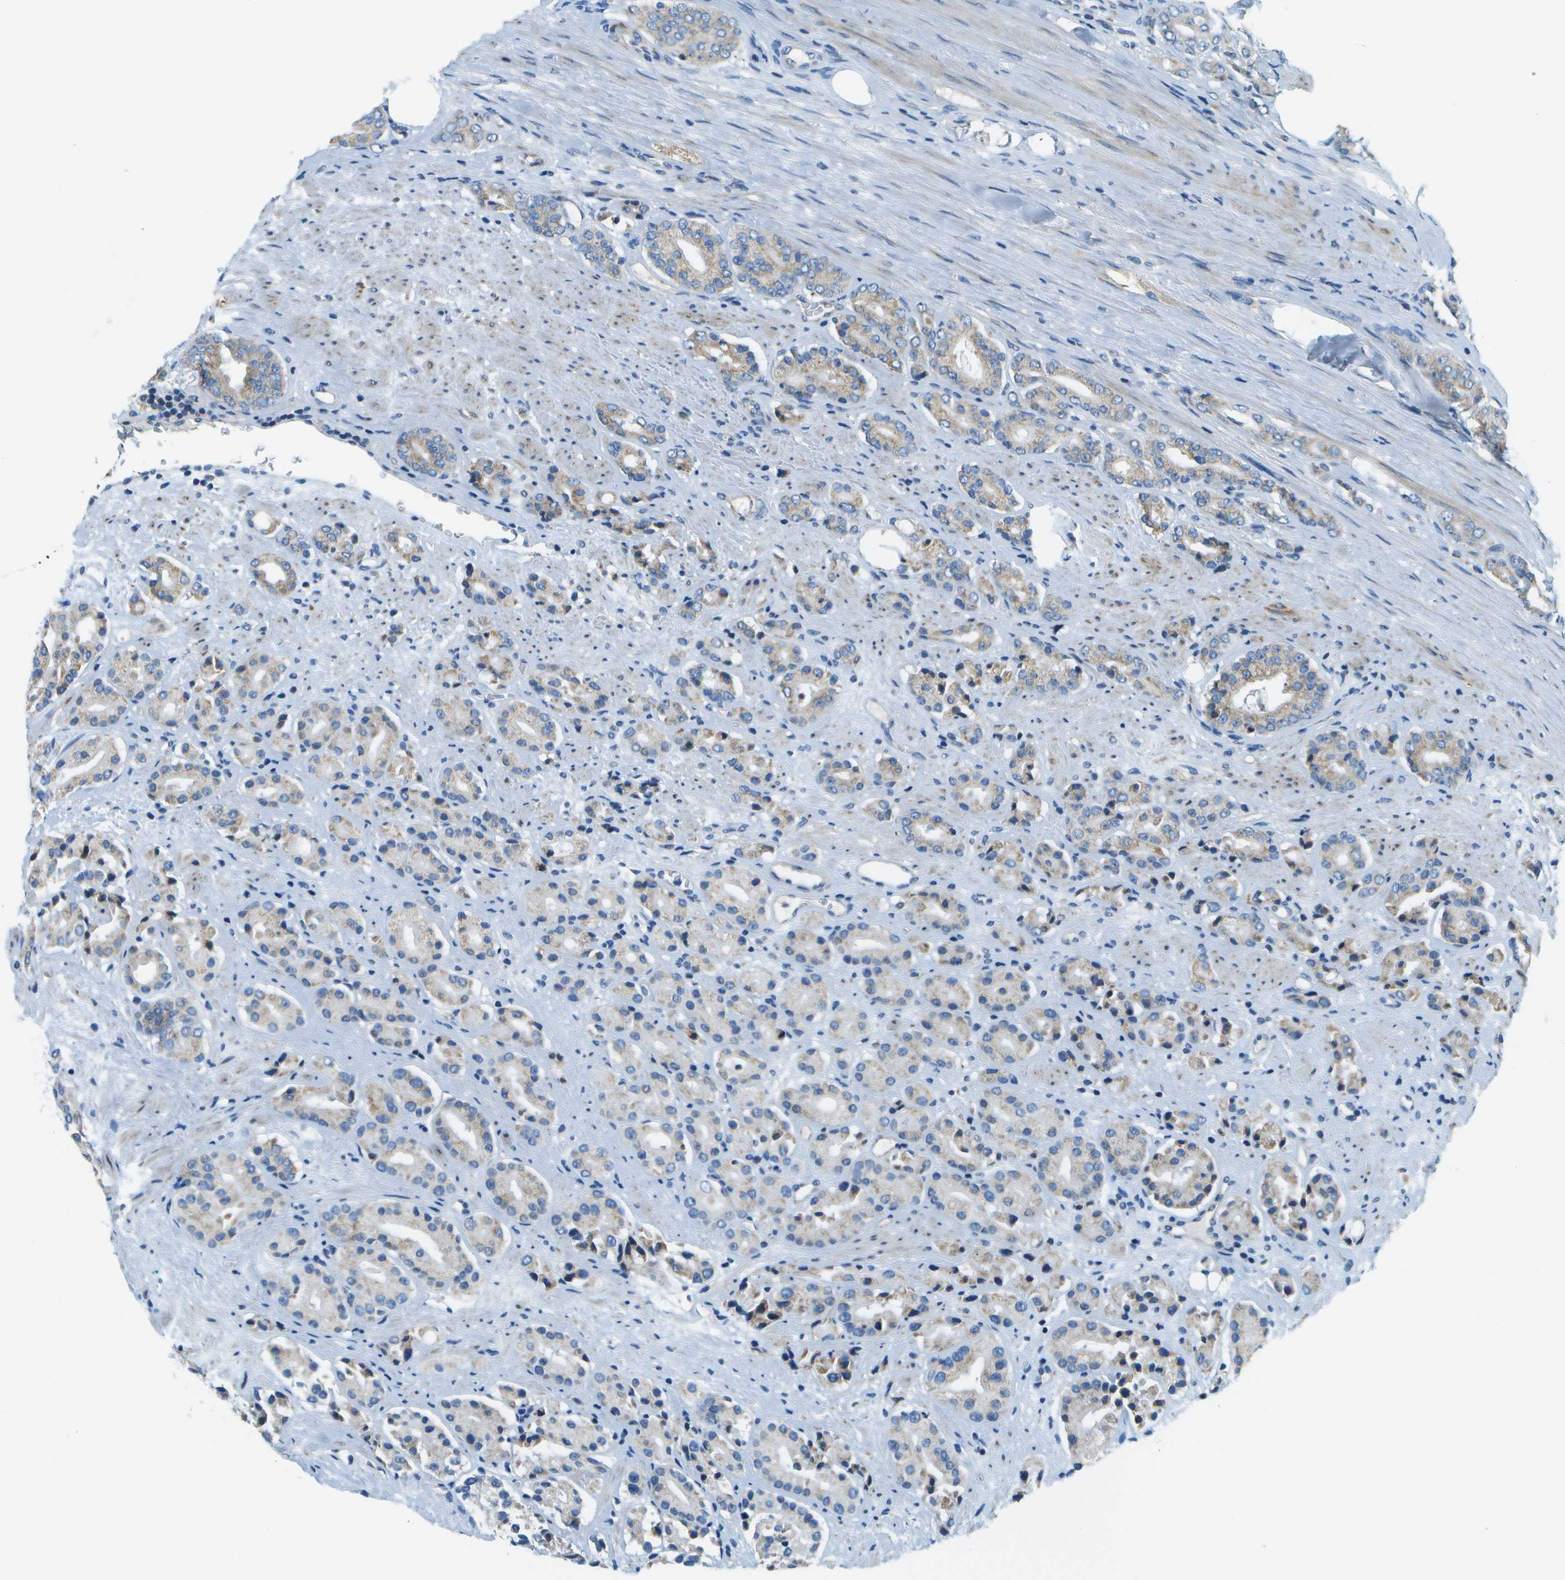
{"staining": {"intensity": "weak", "quantity": "25%-75%", "location": "cytoplasmic/membranous"}, "tissue": "prostate cancer", "cell_type": "Tumor cells", "image_type": "cancer", "snomed": [{"axis": "morphology", "description": "Adenocarcinoma, High grade"}, {"axis": "topography", "description": "Prostate"}], "caption": "This histopathology image displays IHC staining of human prostate adenocarcinoma (high-grade), with low weak cytoplasmic/membranous positivity in approximately 25%-75% of tumor cells.", "gene": "PTGIS", "patient": {"sex": "male", "age": 71}}